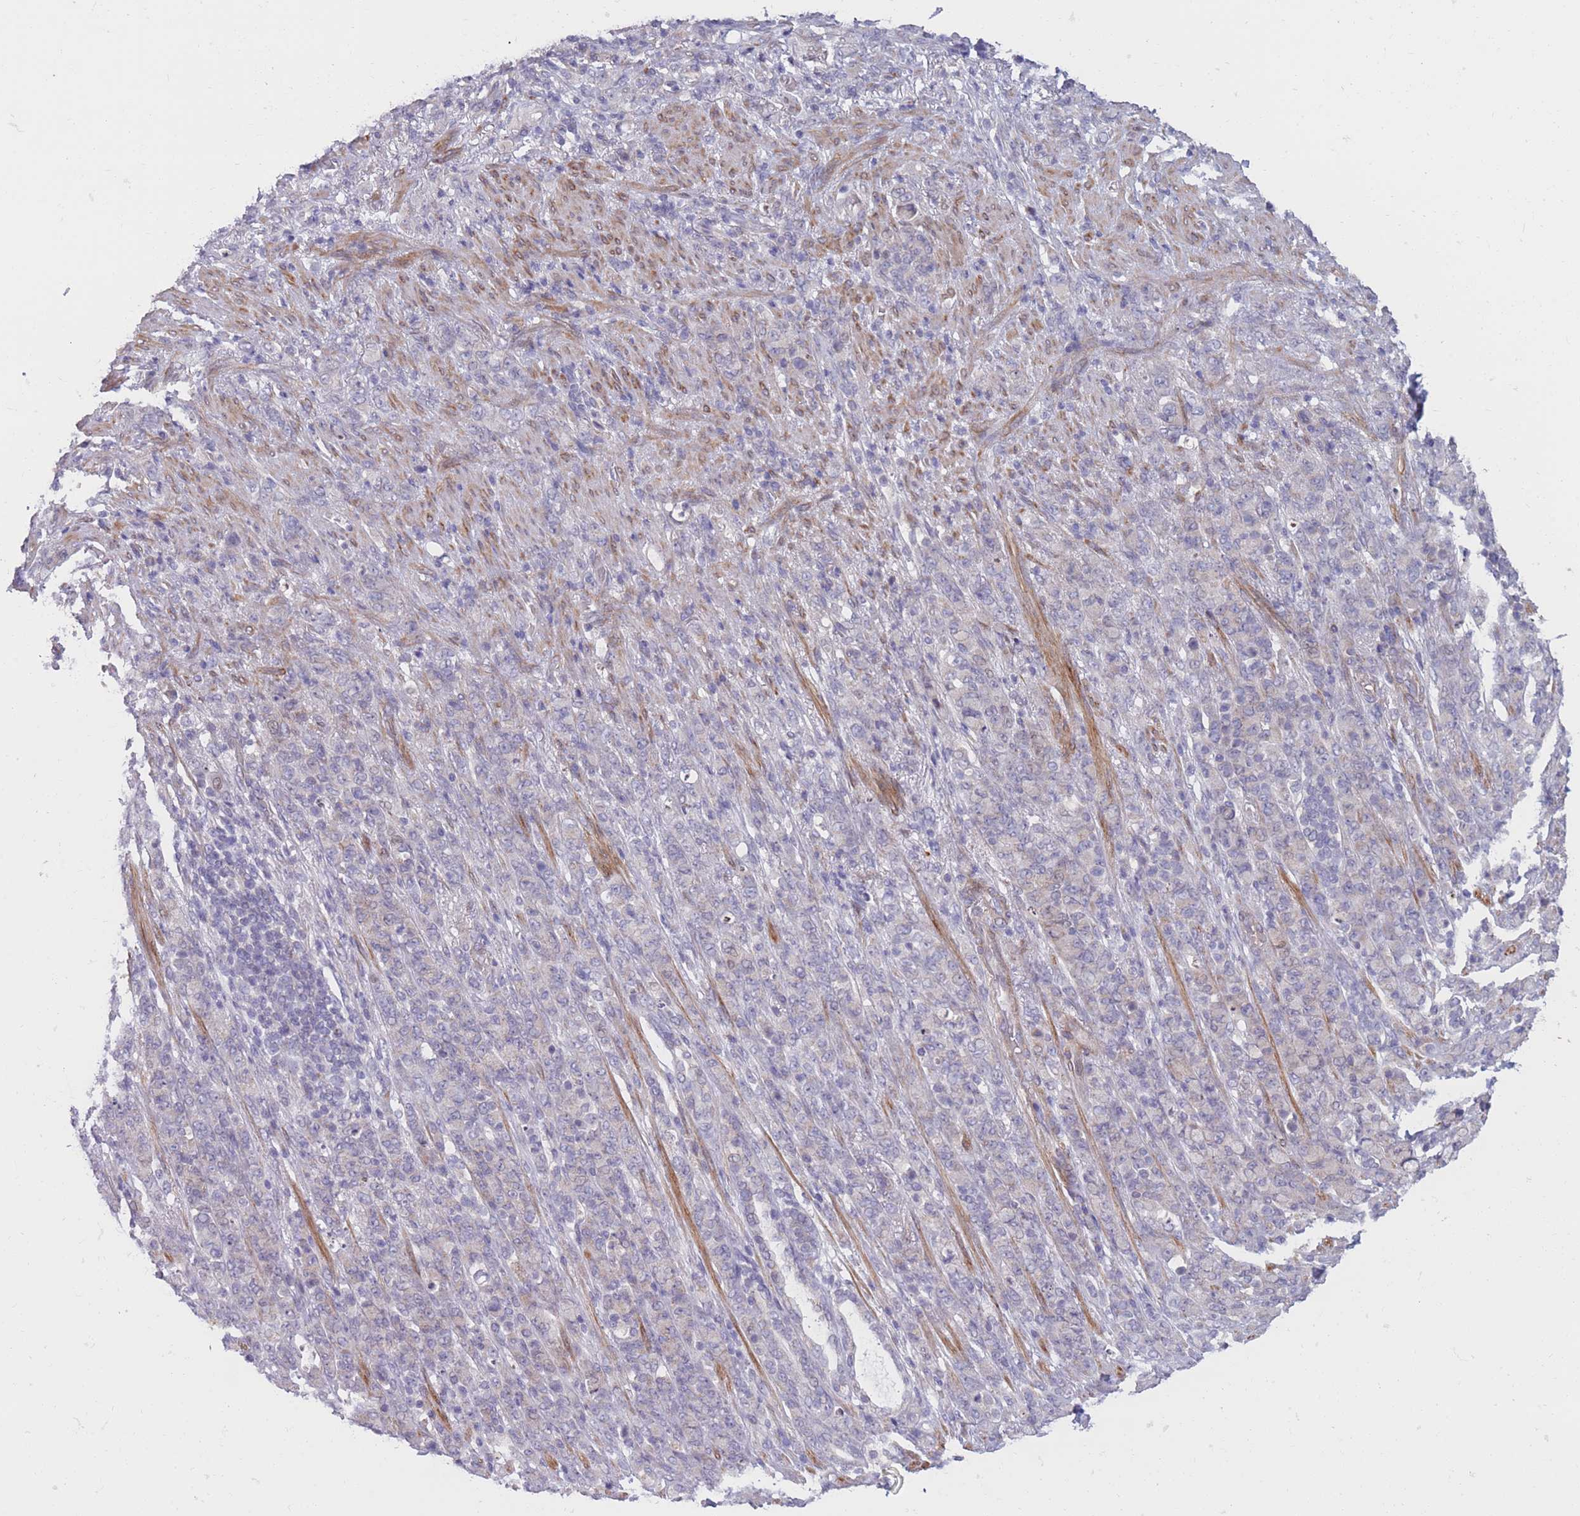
{"staining": {"intensity": "negative", "quantity": "none", "location": "none"}, "tissue": "stomach cancer", "cell_type": "Tumor cells", "image_type": "cancer", "snomed": [{"axis": "morphology", "description": "Adenocarcinoma, NOS"}, {"axis": "topography", "description": "Stomach"}], "caption": "High magnification brightfield microscopy of adenocarcinoma (stomach) stained with DAB (3,3'-diaminobenzidine) (brown) and counterstained with hematoxylin (blue): tumor cells show no significant staining.", "gene": "CCNQ", "patient": {"sex": "female", "age": 79}}